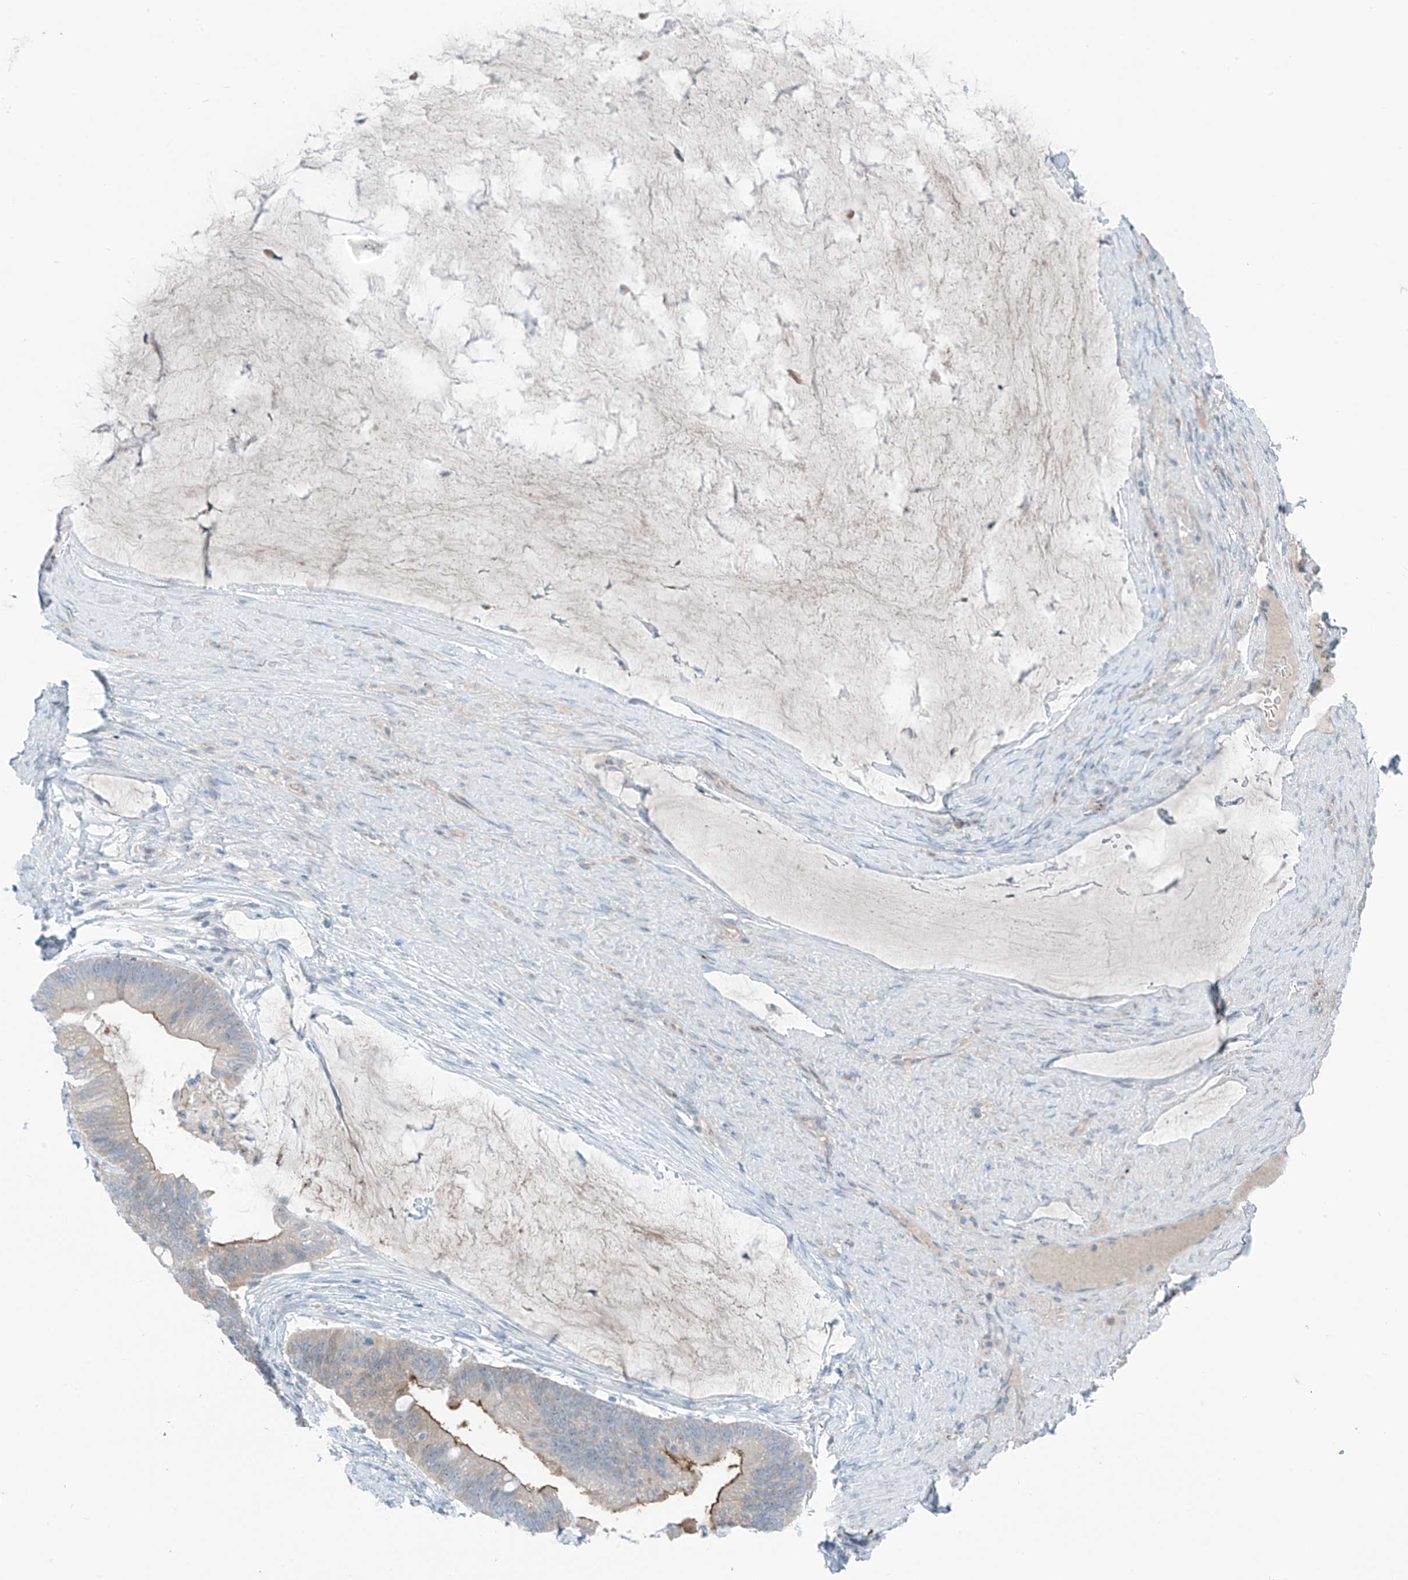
{"staining": {"intensity": "moderate", "quantity": "25%-75%", "location": "cytoplasmic/membranous"}, "tissue": "ovarian cancer", "cell_type": "Tumor cells", "image_type": "cancer", "snomed": [{"axis": "morphology", "description": "Cystadenocarcinoma, mucinous, NOS"}, {"axis": "topography", "description": "Ovary"}], "caption": "Immunohistochemical staining of ovarian cancer (mucinous cystadenocarcinoma) exhibits medium levels of moderate cytoplasmic/membranous protein positivity in about 25%-75% of tumor cells. (brown staining indicates protein expression, while blue staining denotes nuclei).", "gene": "ZNF793", "patient": {"sex": "female", "age": 61}}